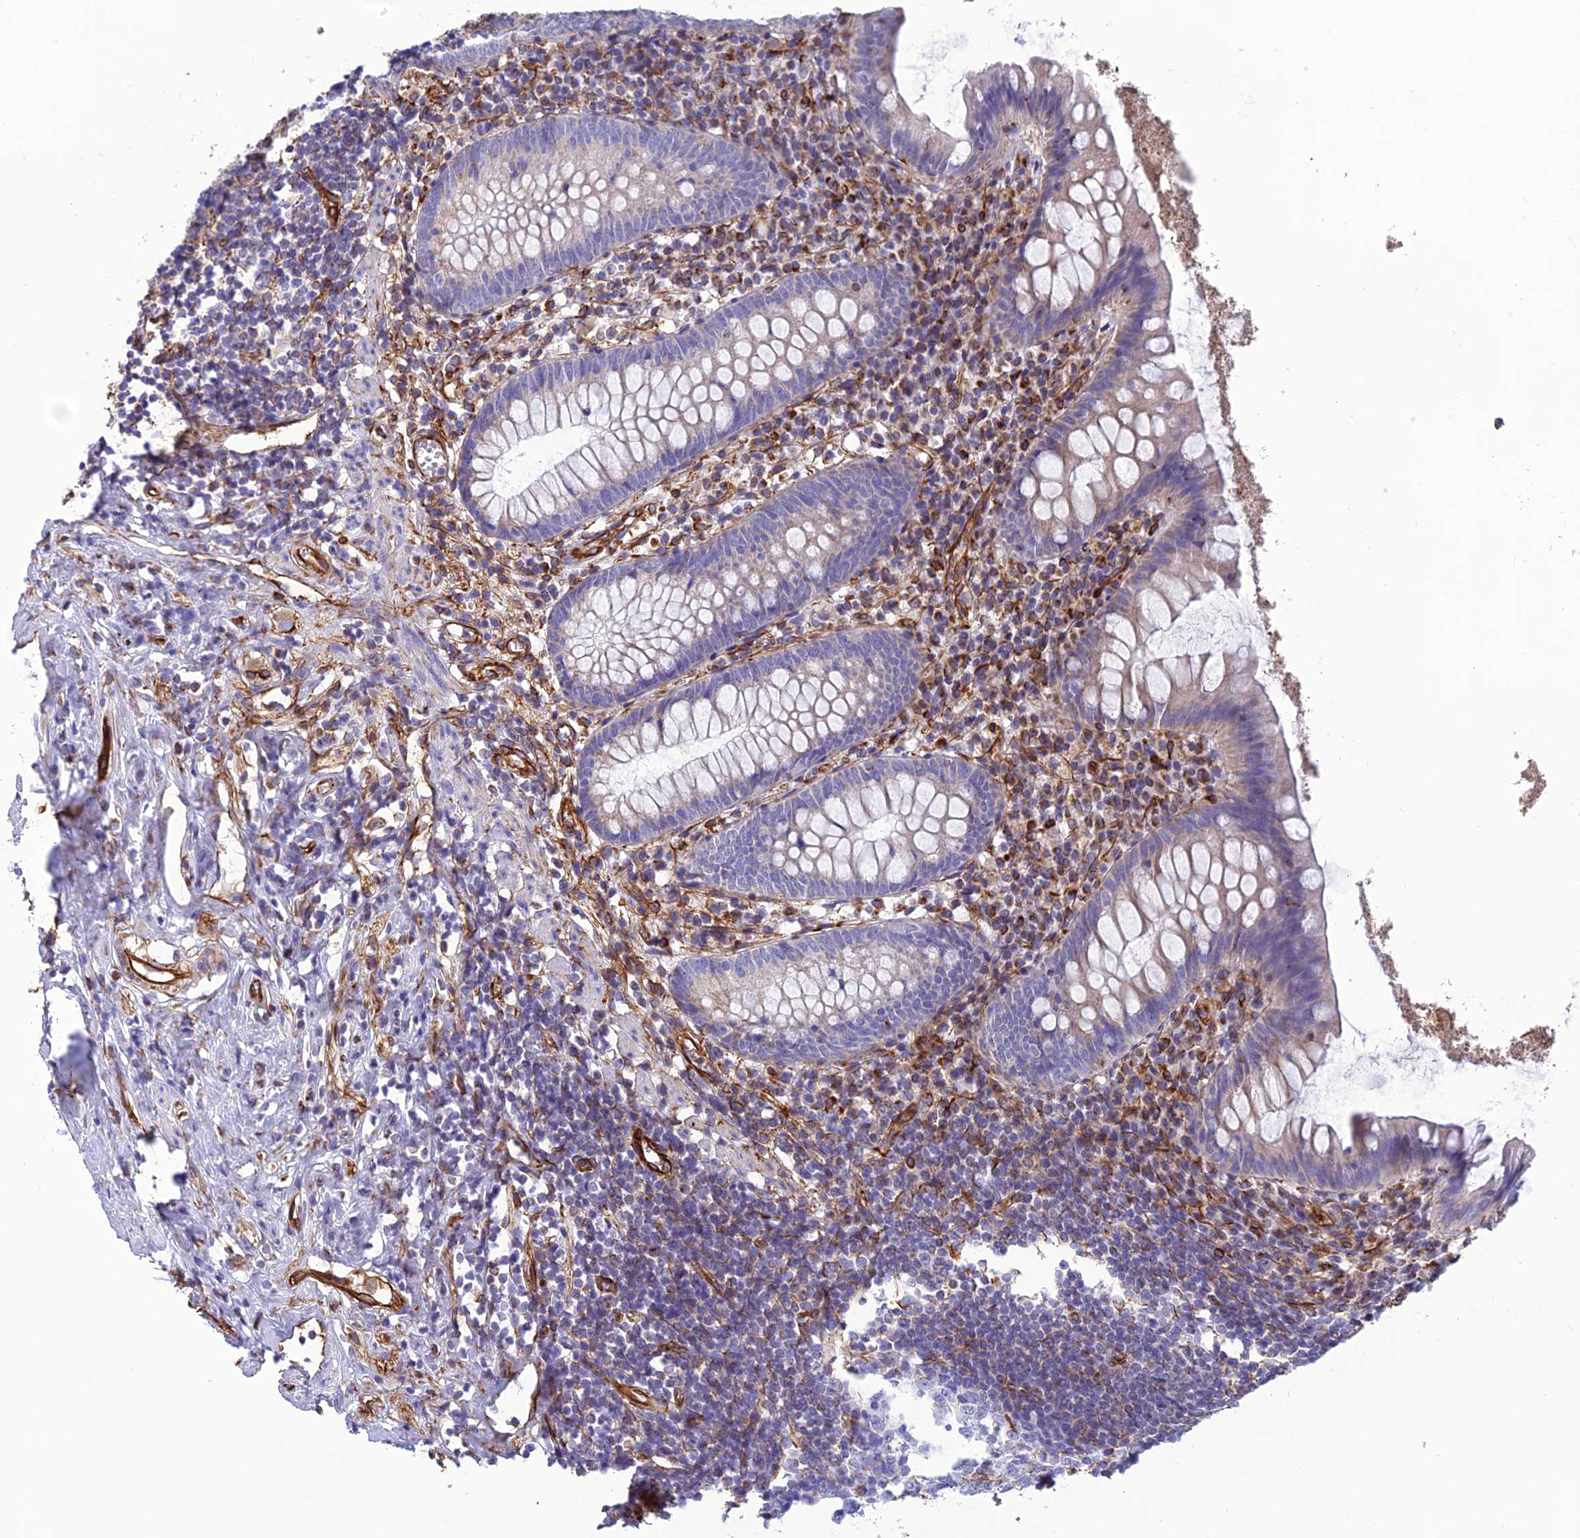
{"staining": {"intensity": "weak", "quantity": "25%-75%", "location": "cytoplasmic/membranous"}, "tissue": "appendix", "cell_type": "Glandular cells", "image_type": "normal", "snomed": [{"axis": "morphology", "description": "Normal tissue, NOS"}, {"axis": "topography", "description": "Appendix"}], "caption": "Weak cytoplasmic/membranous expression is seen in approximately 25%-75% of glandular cells in normal appendix.", "gene": "FBXL20", "patient": {"sex": "female", "age": 51}}